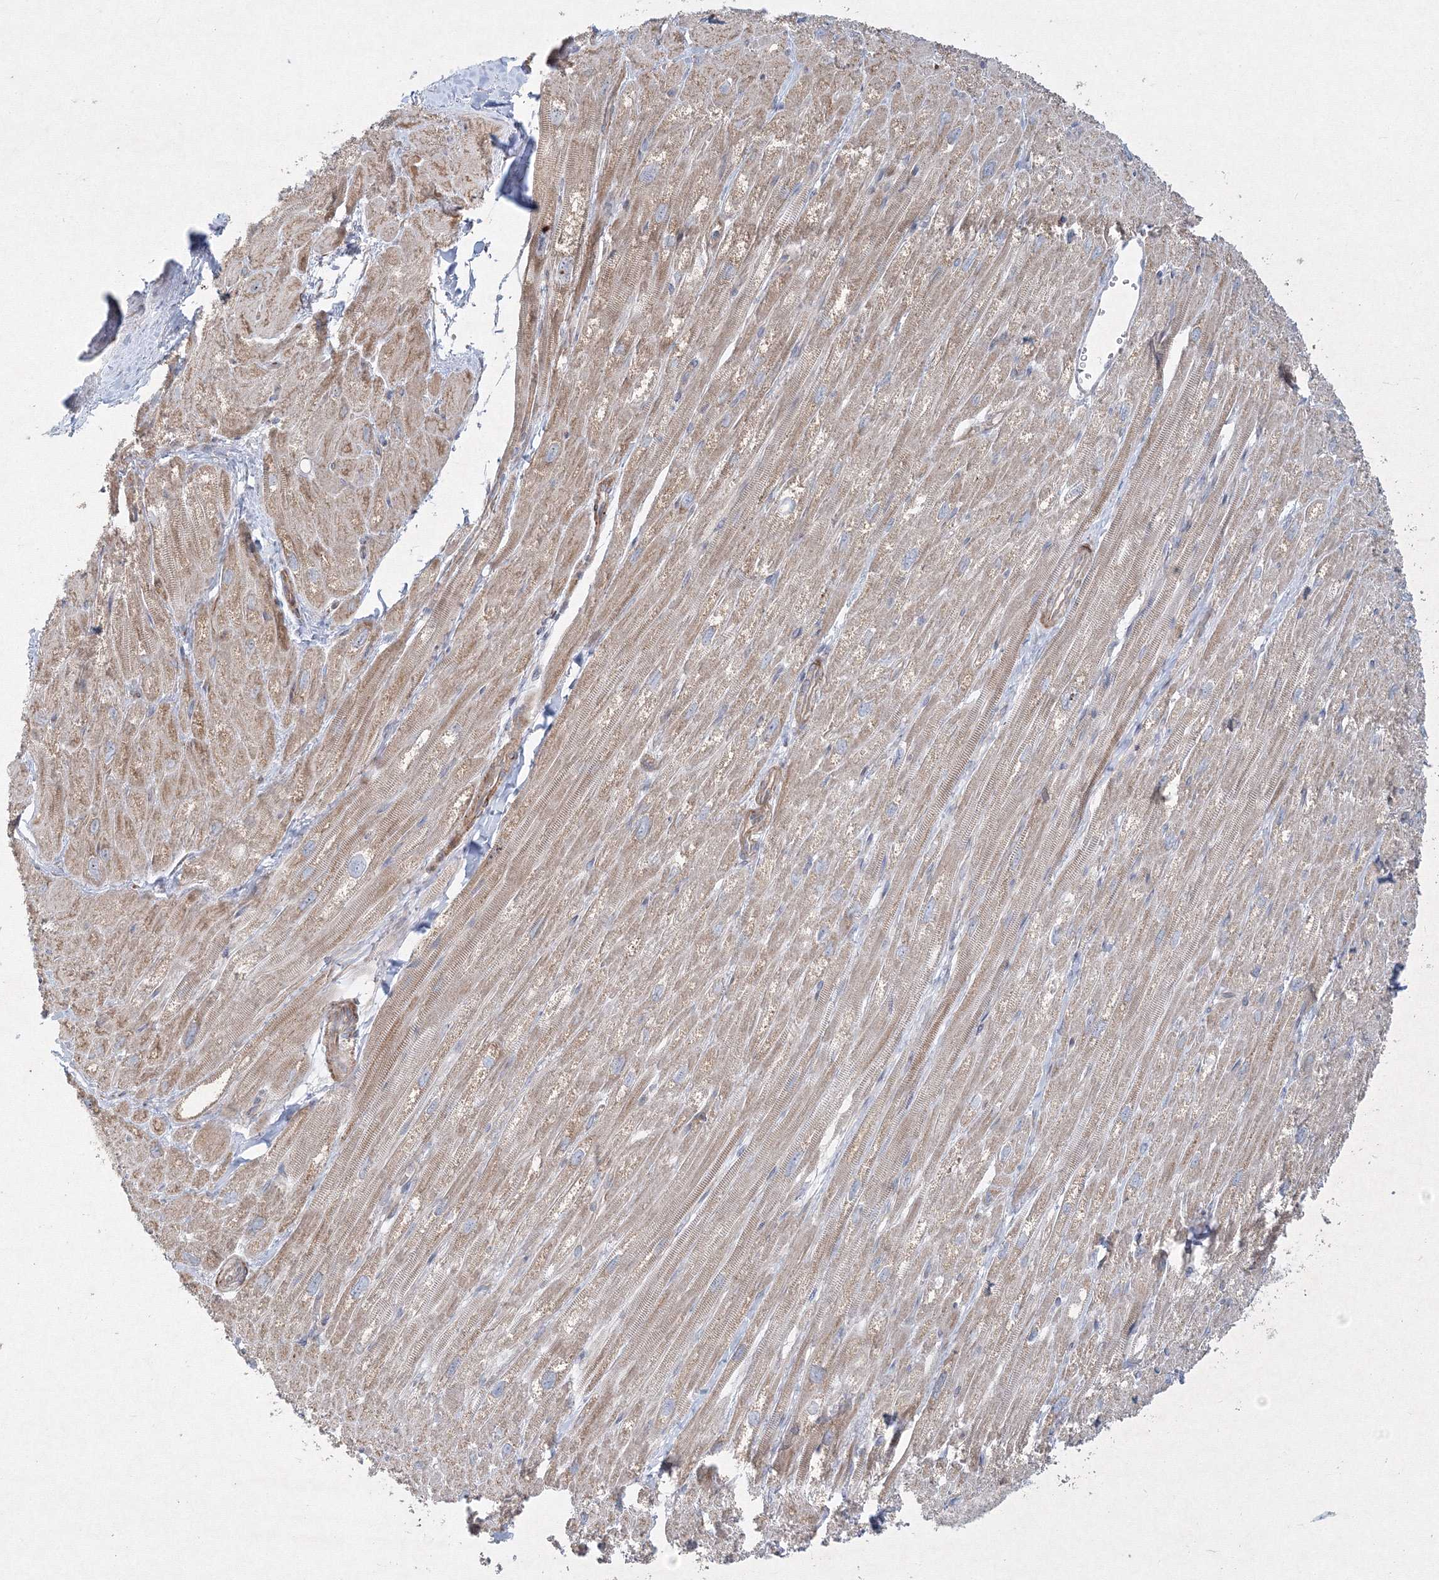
{"staining": {"intensity": "moderate", "quantity": "25%-75%", "location": "cytoplasmic/membranous"}, "tissue": "heart muscle", "cell_type": "Cardiomyocytes", "image_type": "normal", "snomed": [{"axis": "morphology", "description": "Normal tissue, NOS"}, {"axis": "topography", "description": "Heart"}], "caption": "Immunohistochemical staining of normal heart muscle displays 25%-75% levels of moderate cytoplasmic/membranous protein staining in approximately 25%-75% of cardiomyocytes.", "gene": "WDR49", "patient": {"sex": "male", "age": 50}}